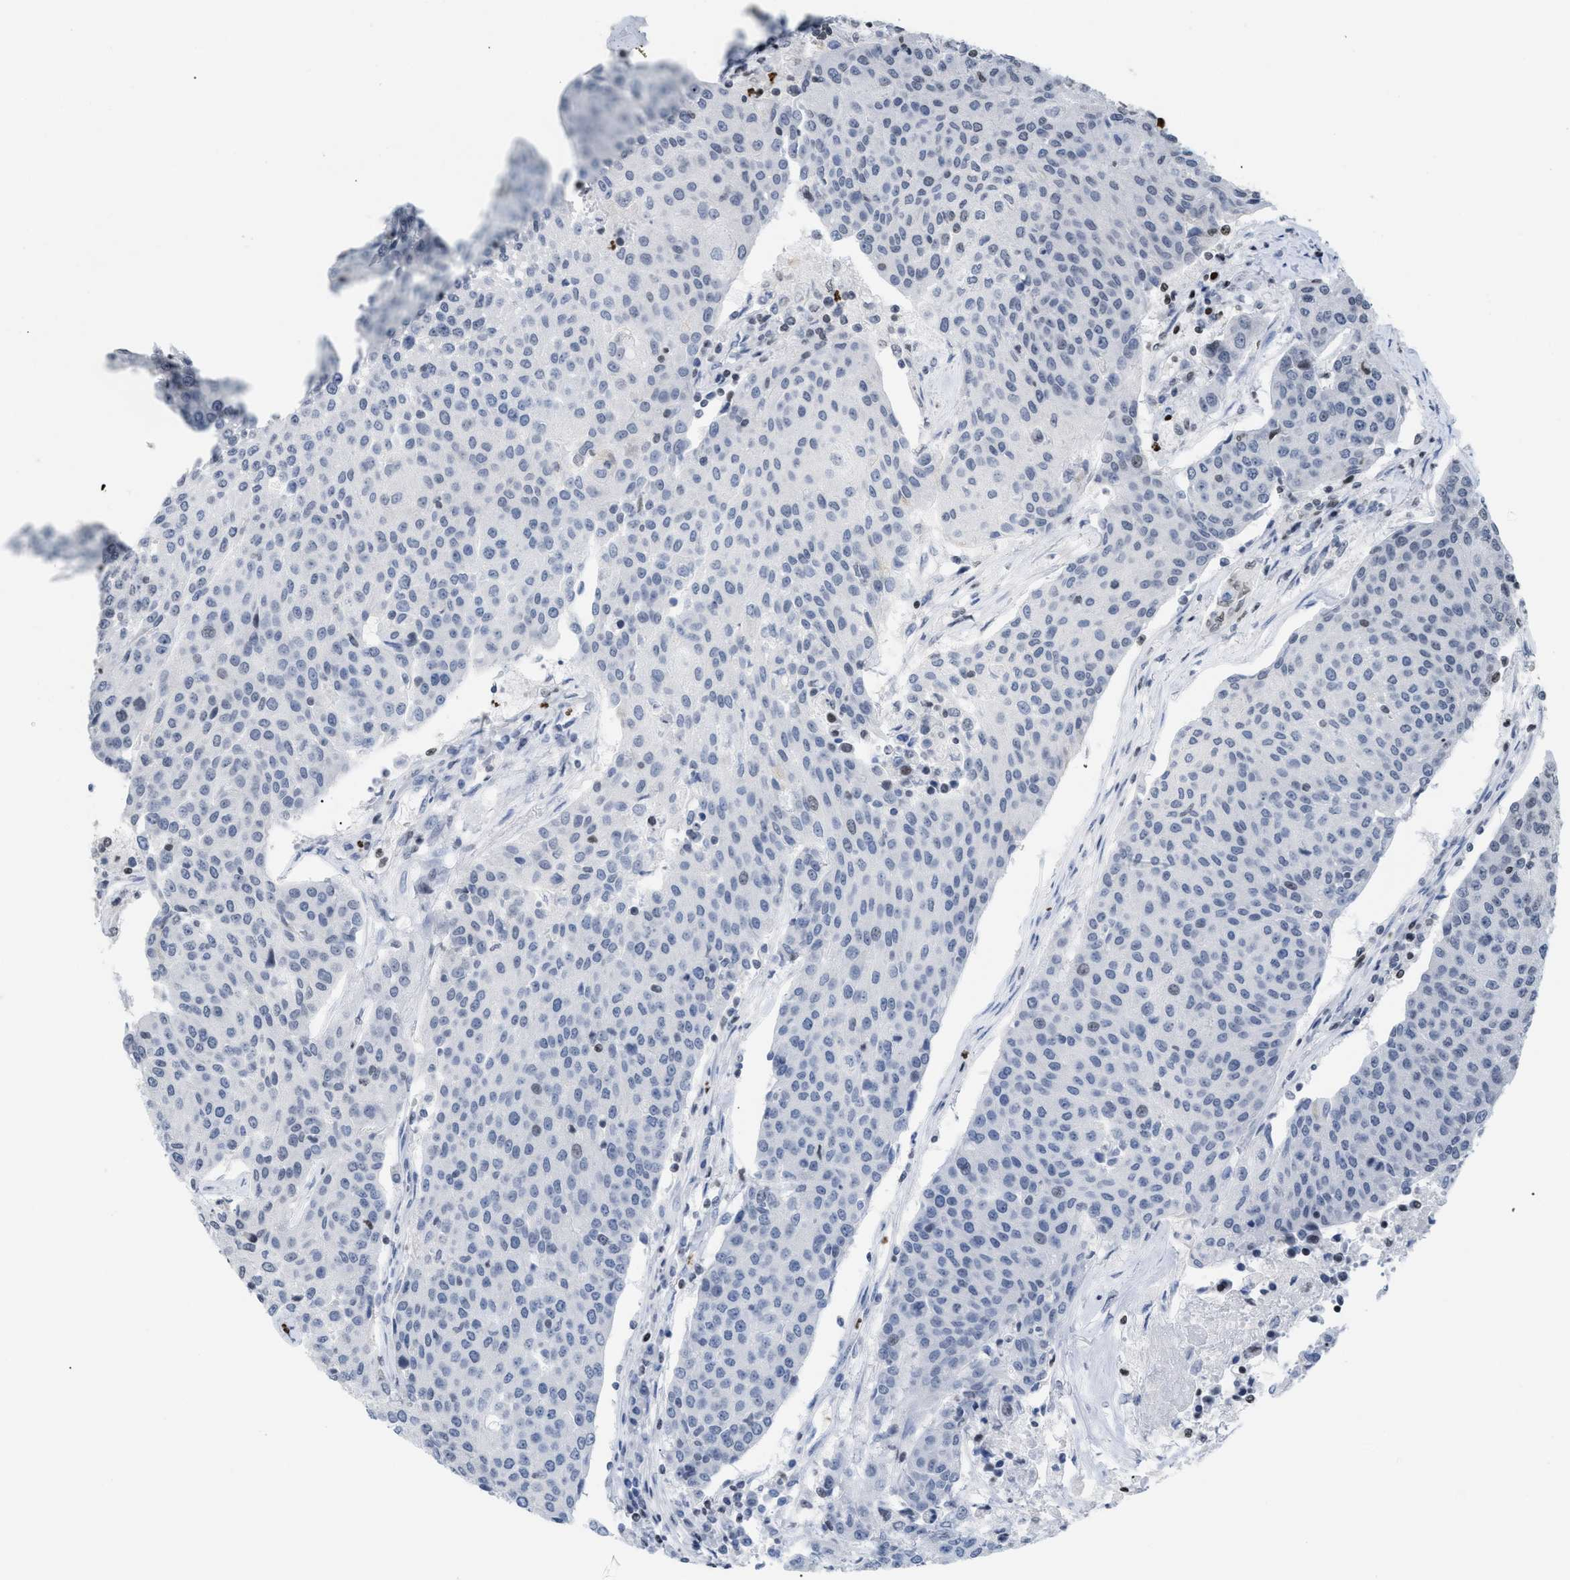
{"staining": {"intensity": "negative", "quantity": "none", "location": "none"}, "tissue": "urothelial cancer", "cell_type": "Tumor cells", "image_type": "cancer", "snomed": [{"axis": "morphology", "description": "Urothelial carcinoma, High grade"}, {"axis": "topography", "description": "Urinary bladder"}], "caption": "There is no significant expression in tumor cells of urothelial cancer.", "gene": "HMGN2", "patient": {"sex": "female", "age": 85}}